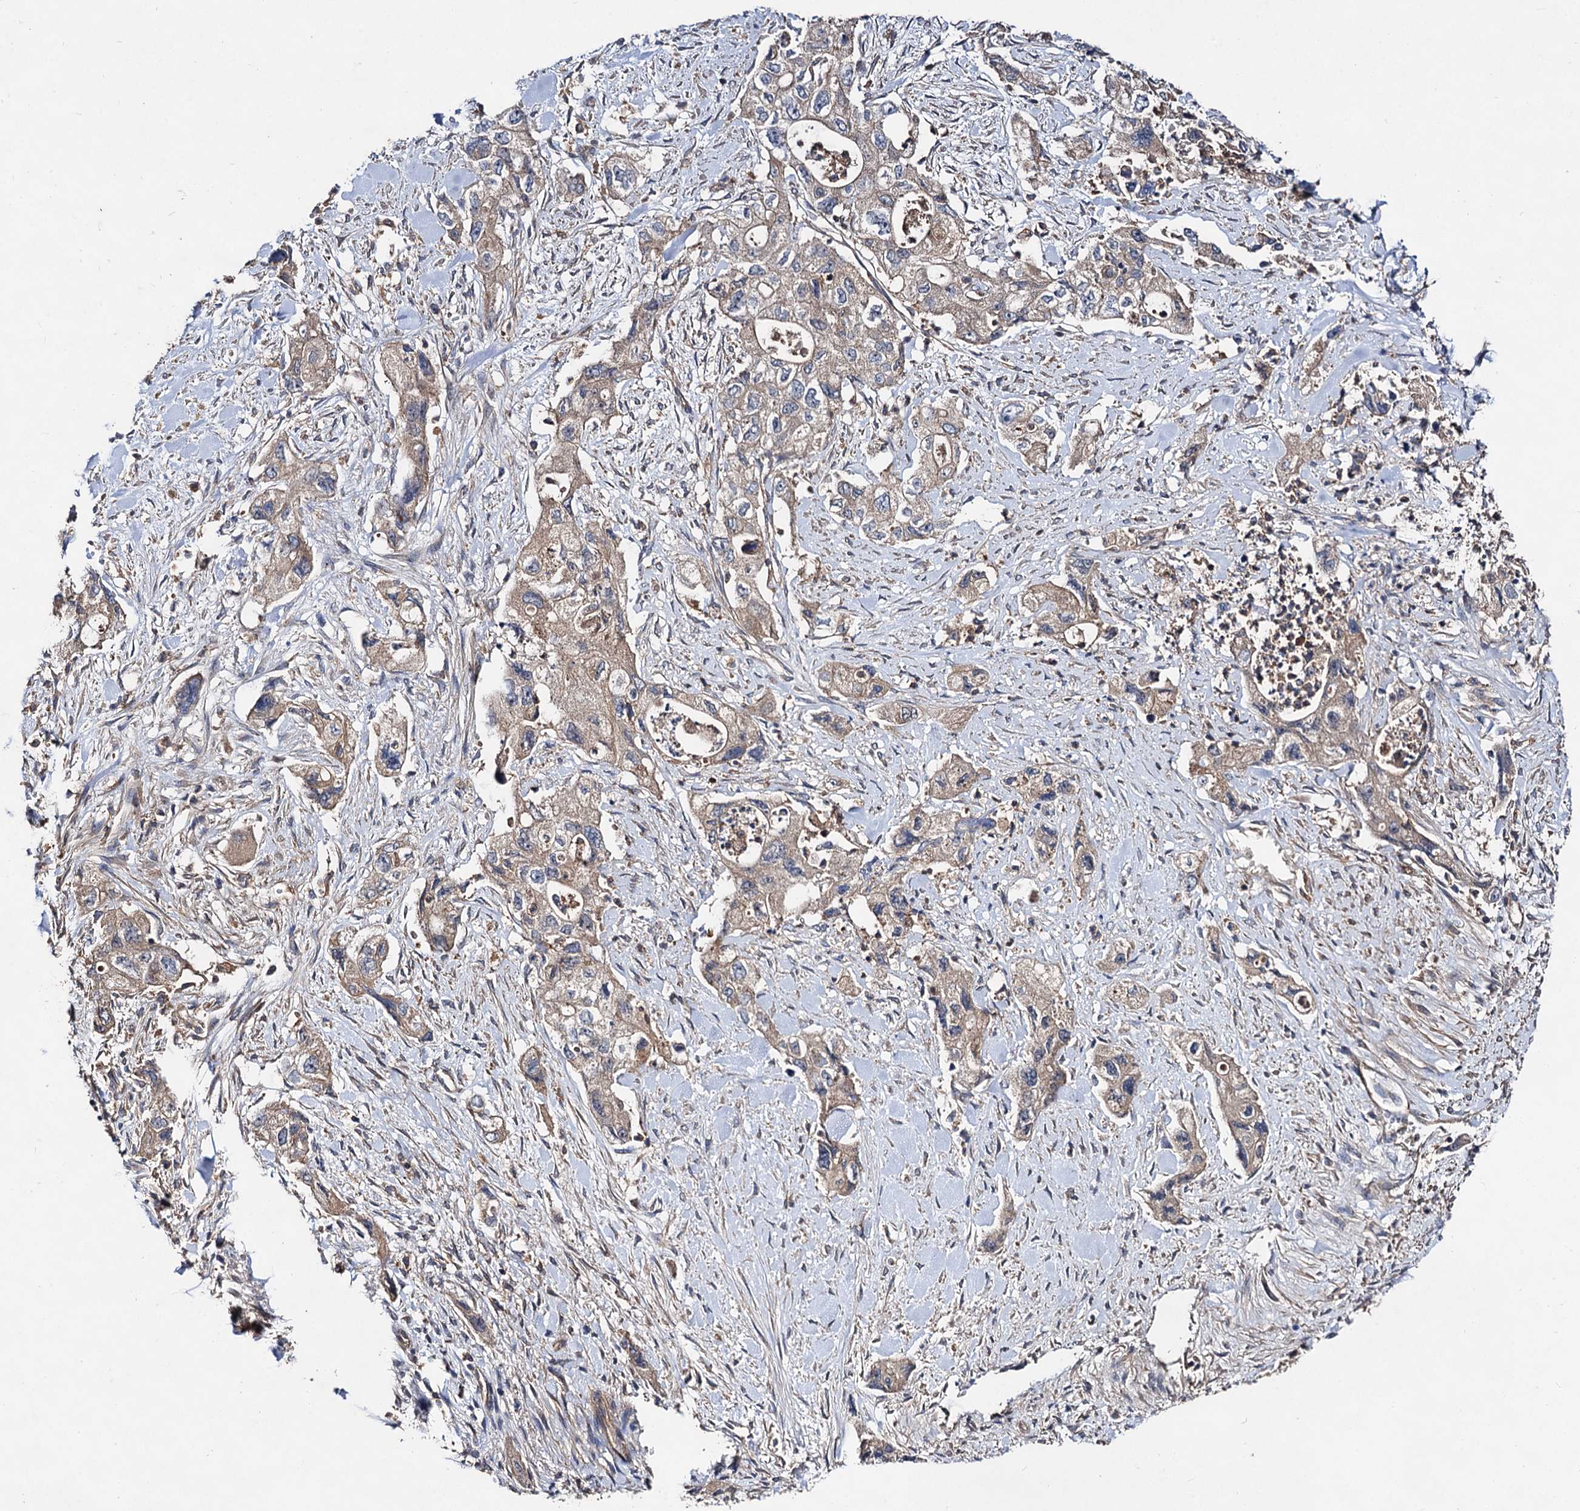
{"staining": {"intensity": "weak", "quantity": "25%-75%", "location": "cytoplasmic/membranous"}, "tissue": "pancreatic cancer", "cell_type": "Tumor cells", "image_type": "cancer", "snomed": [{"axis": "morphology", "description": "Adenocarcinoma, NOS"}, {"axis": "topography", "description": "Pancreas"}], "caption": "DAB immunohistochemical staining of human pancreatic cancer exhibits weak cytoplasmic/membranous protein expression in about 25%-75% of tumor cells.", "gene": "VPS29", "patient": {"sex": "female", "age": 73}}